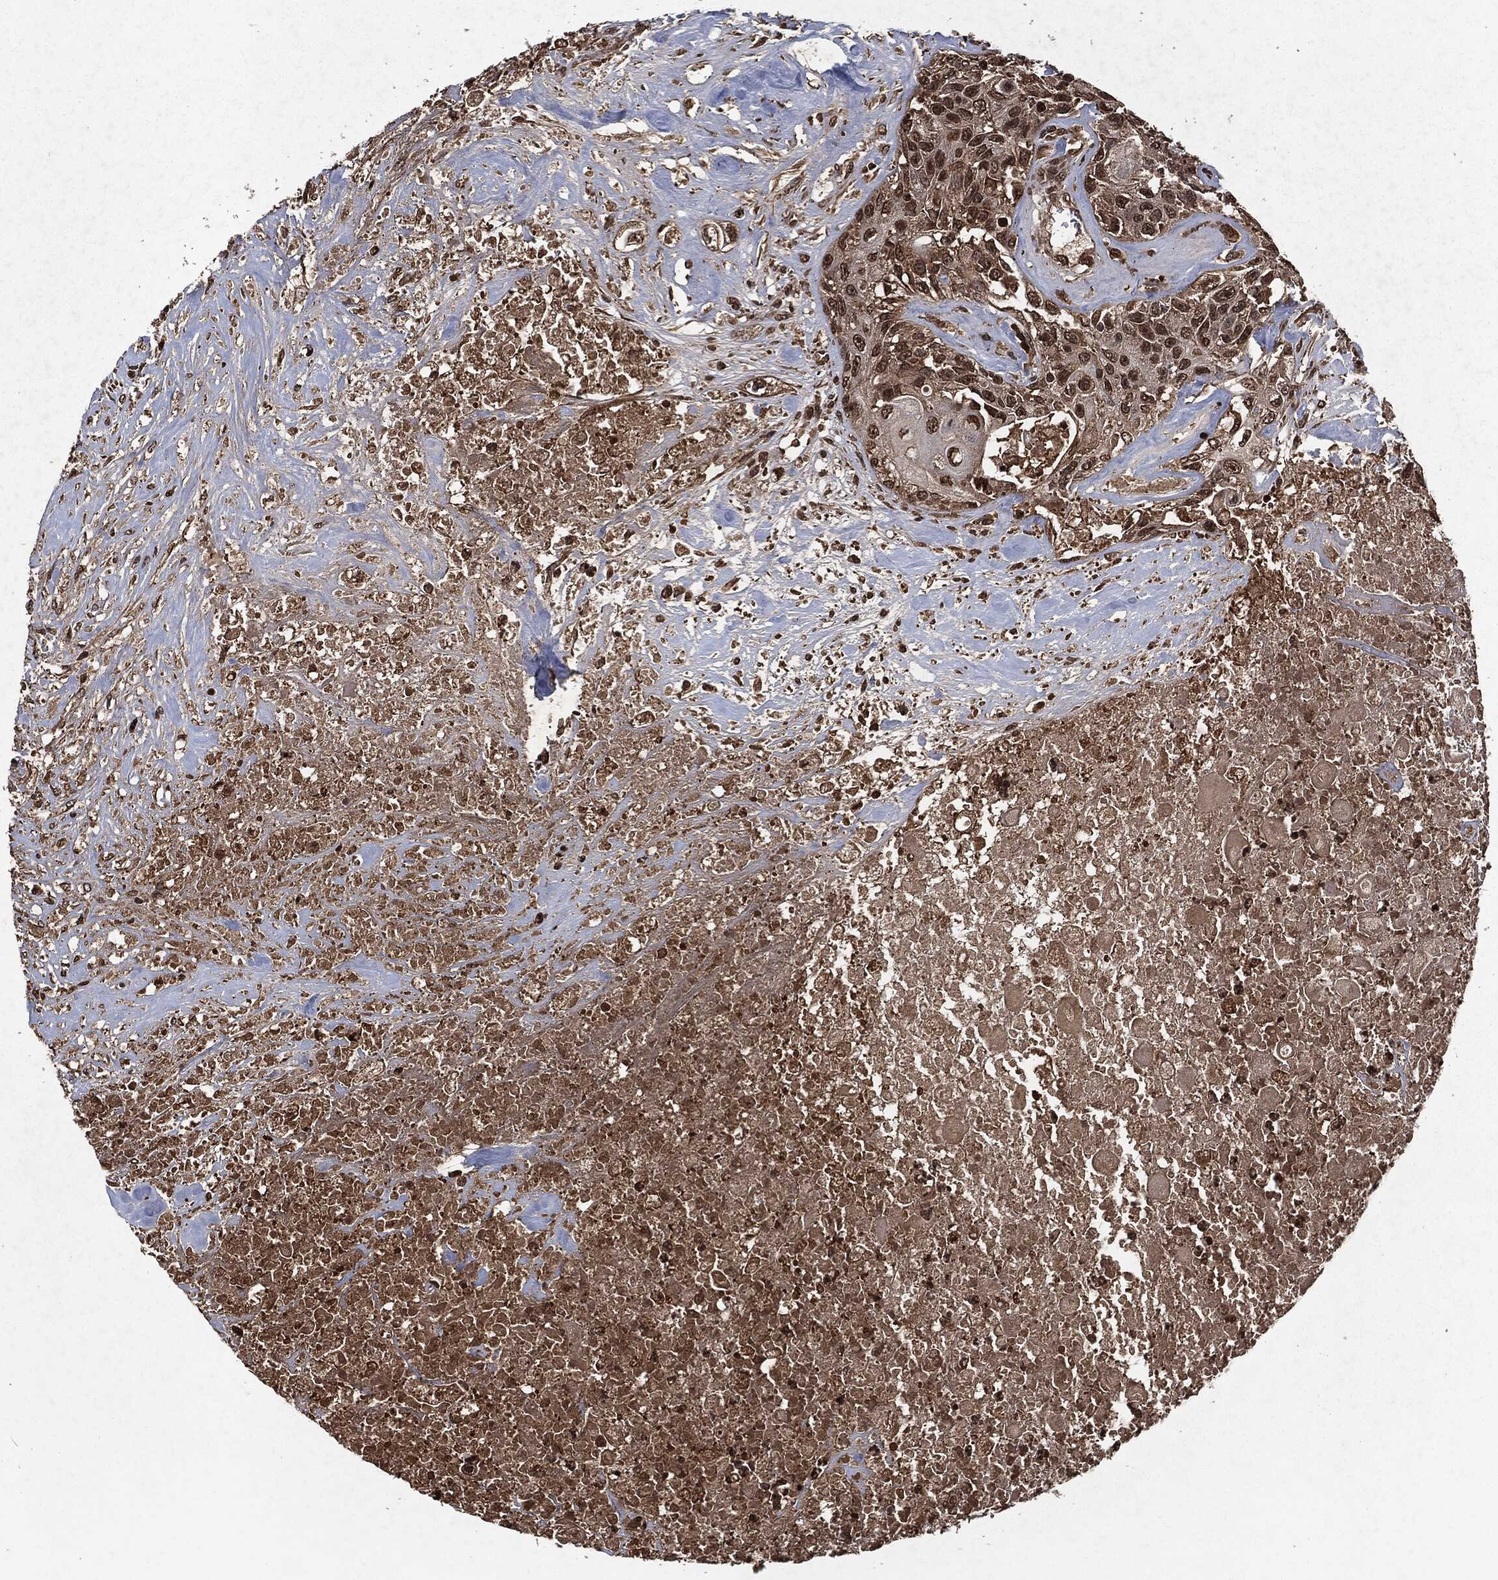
{"staining": {"intensity": "strong", "quantity": "<25%", "location": "nuclear"}, "tissue": "urothelial cancer", "cell_type": "Tumor cells", "image_type": "cancer", "snomed": [{"axis": "morphology", "description": "Urothelial carcinoma, High grade"}, {"axis": "topography", "description": "Urinary bladder"}], "caption": "The histopathology image exhibits a brown stain indicating the presence of a protein in the nuclear of tumor cells in urothelial cancer. (IHC, brightfield microscopy, high magnification).", "gene": "SNAI1", "patient": {"sex": "female", "age": 56}}